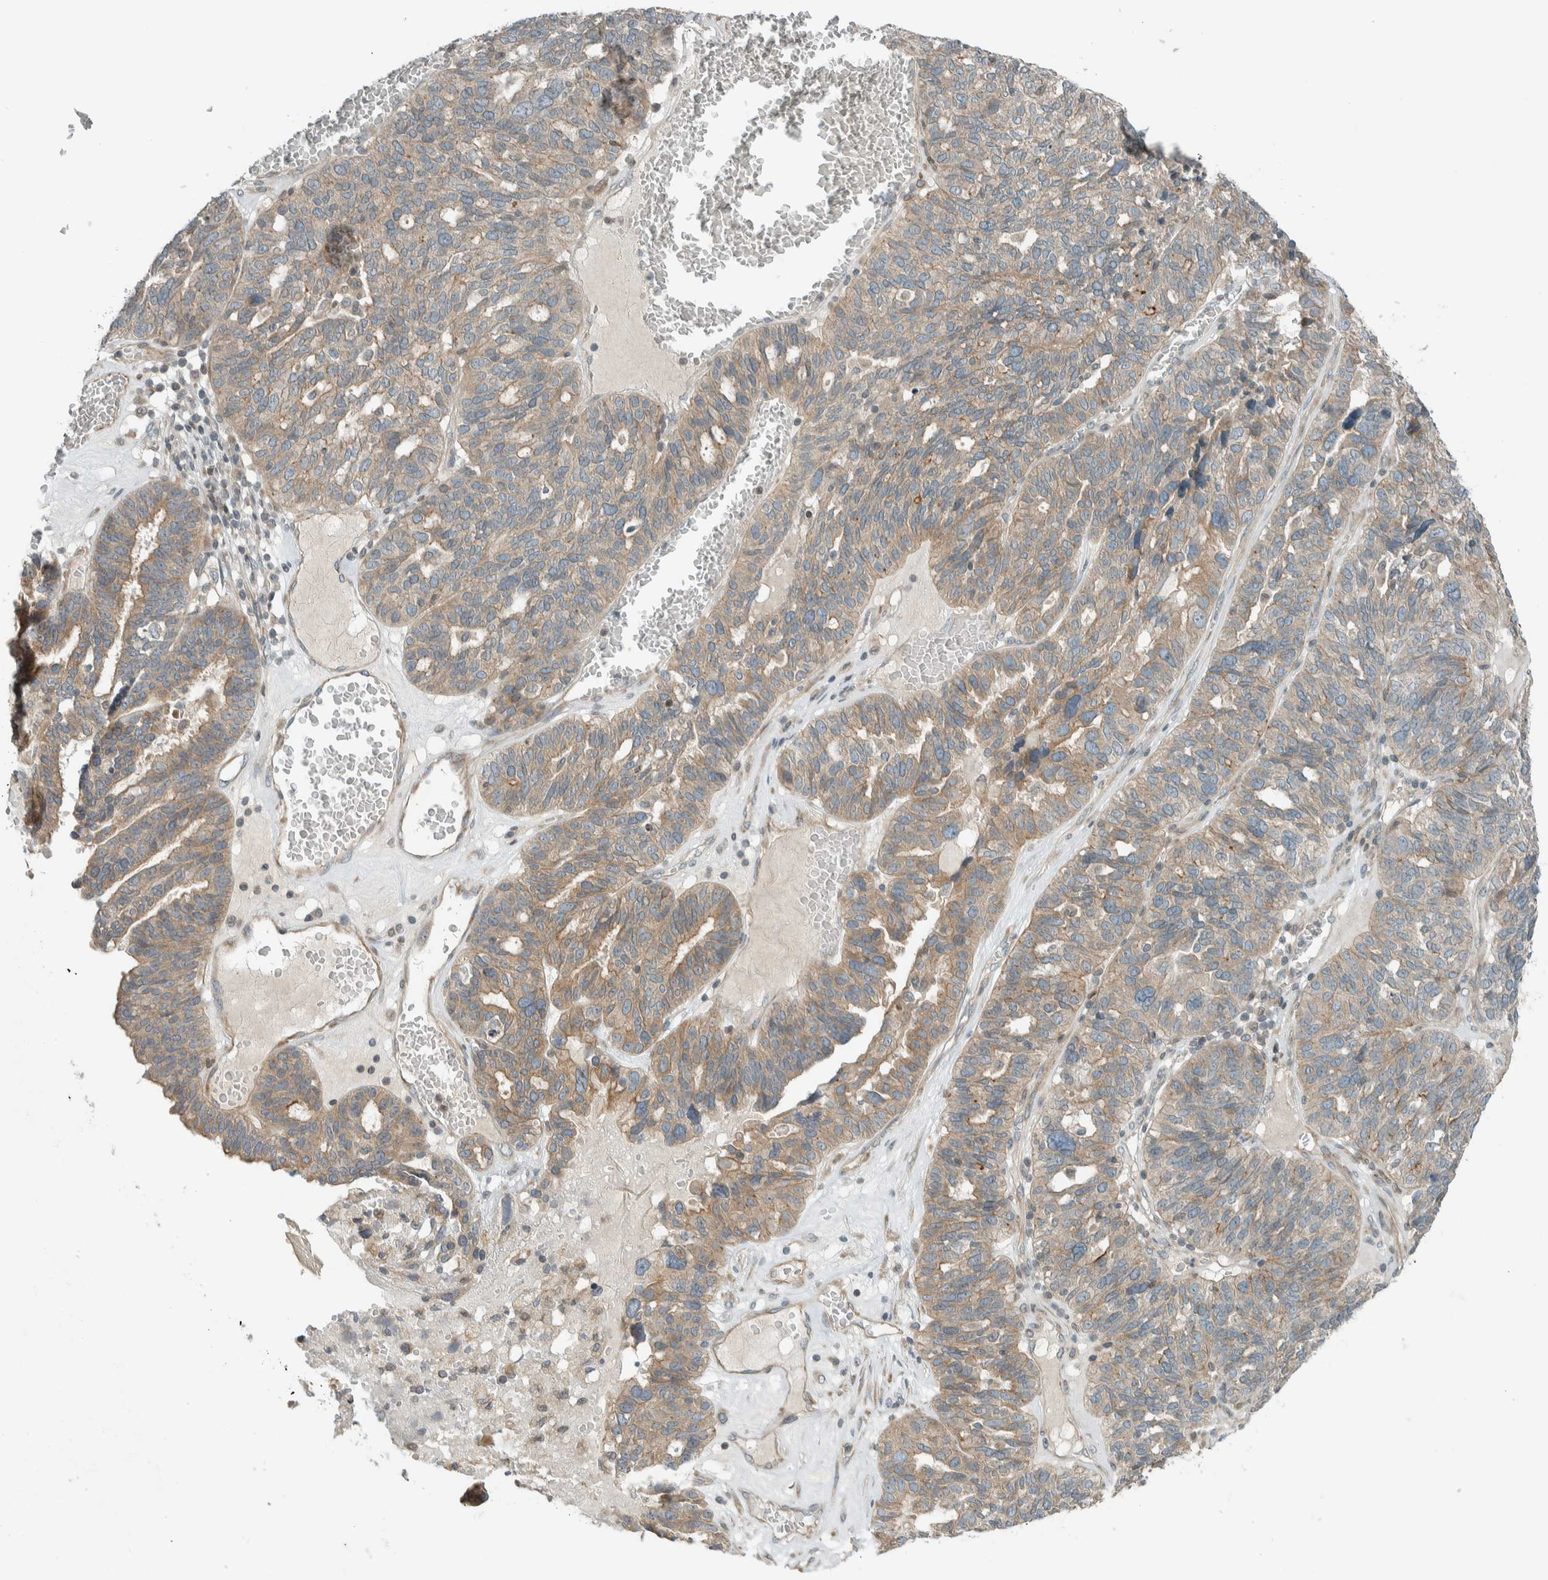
{"staining": {"intensity": "weak", "quantity": ">75%", "location": "cytoplasmic/membranous"}, "tissue": "ovarian cancer", "cell_type": "Tumor cells", "image_type": "cancer", "snomed": [{"axis": "morphology", "description": "Cystadenocarcinoma, serous, NOS"}, {"axis": "topography", "description": "Ovary"}], "caption": "A brown stain highlights weak cytoplasmic/membranous staining of a protein in human serous cystadenocarcinoma (ovarian) tumor cells.", "gene": "SEL1L", "patient": {"sex": "female", "age": 59}}